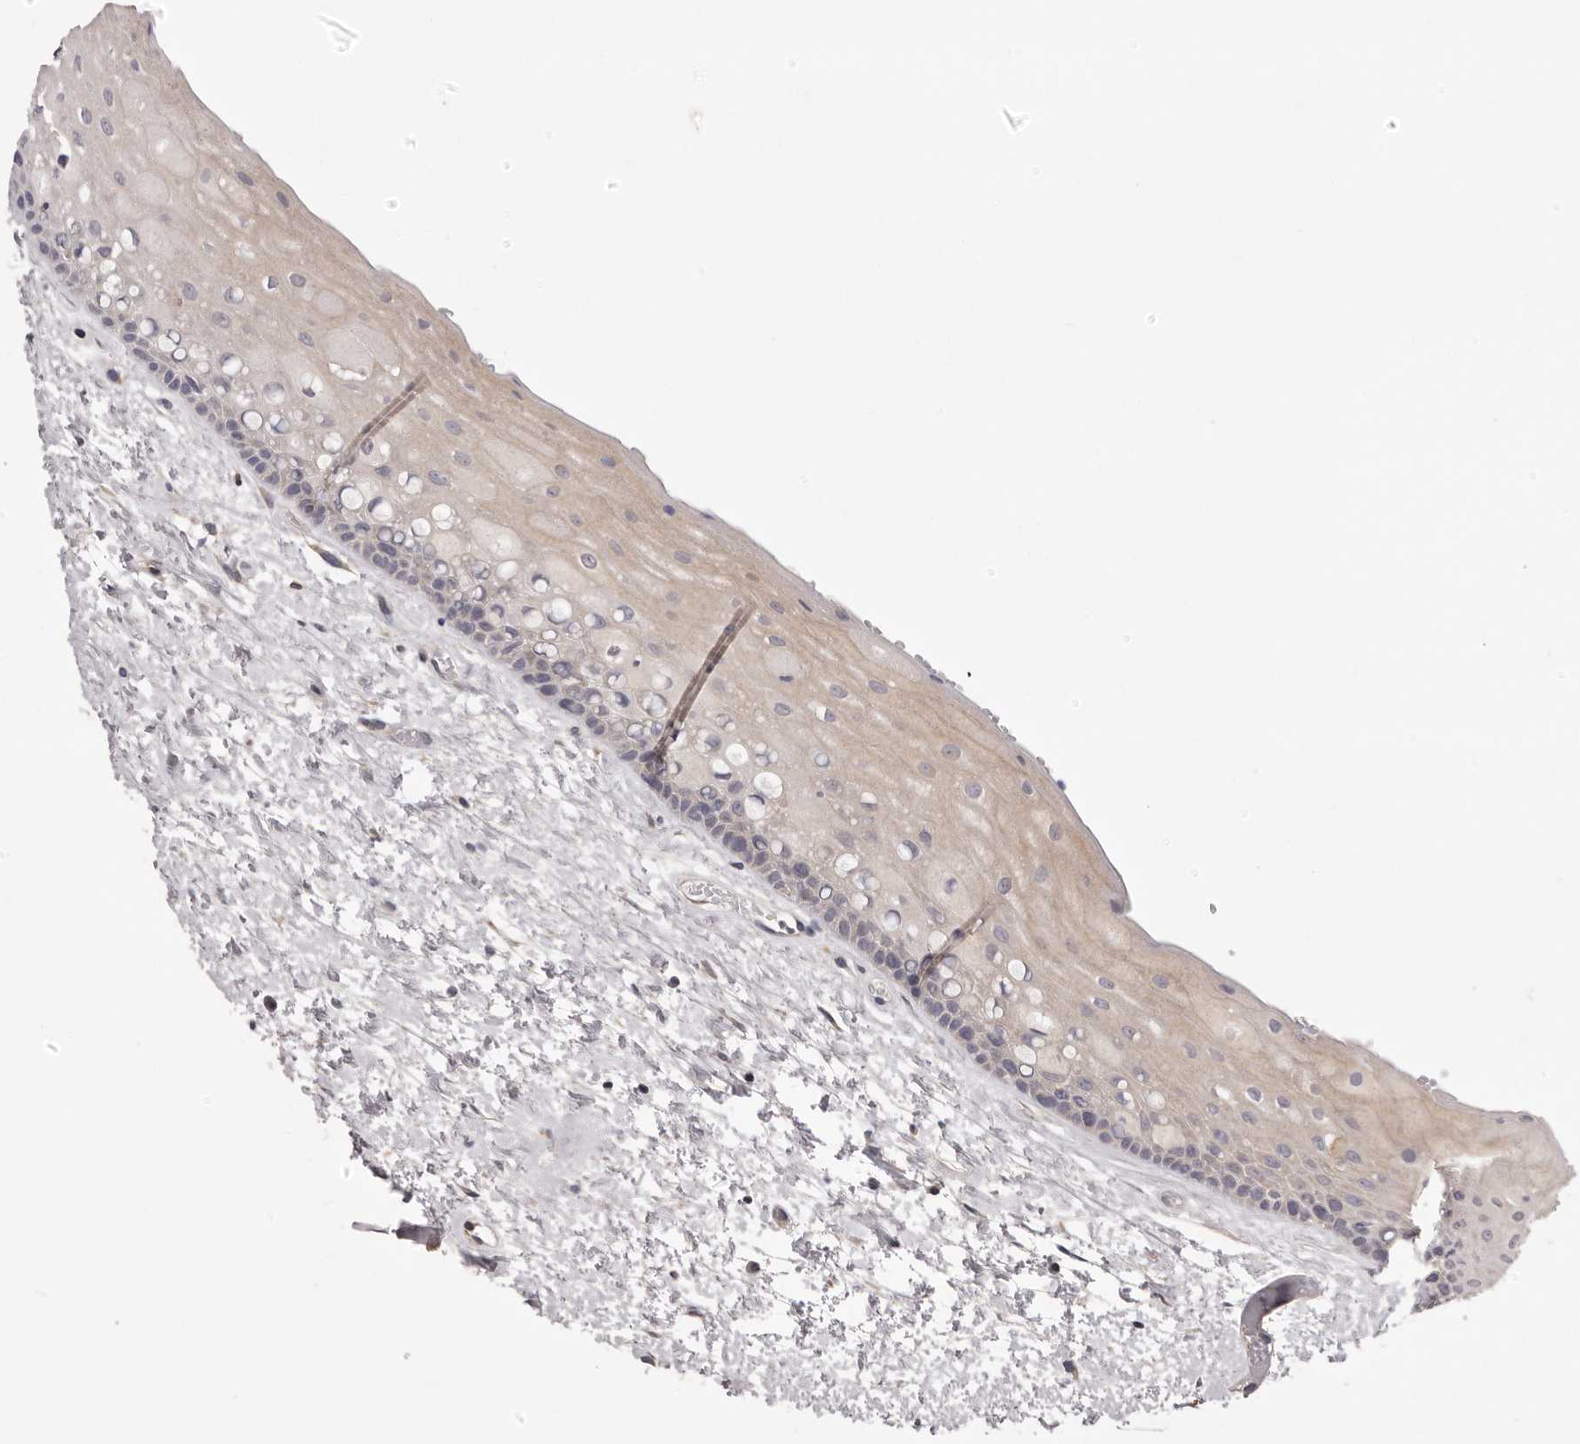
{"staining": {"intensity": "negative", "quantity": "none", "location": "none"}, "tissue": "oral mucosa", "cell_type": "Squamous epithelial cells", "image_type": "normal", "snomed": [{"axis": "morphology", "description": "Normal tissue, NOS"}, {"axis": "topography", "description": "Oral tissue"}], "caption": "Micrograph shows no significant protein expression in squamous epithelial cells of benign oral mucosa.", "gene": "PNRC1", "patient": {"sex": "female", "age": 76}}